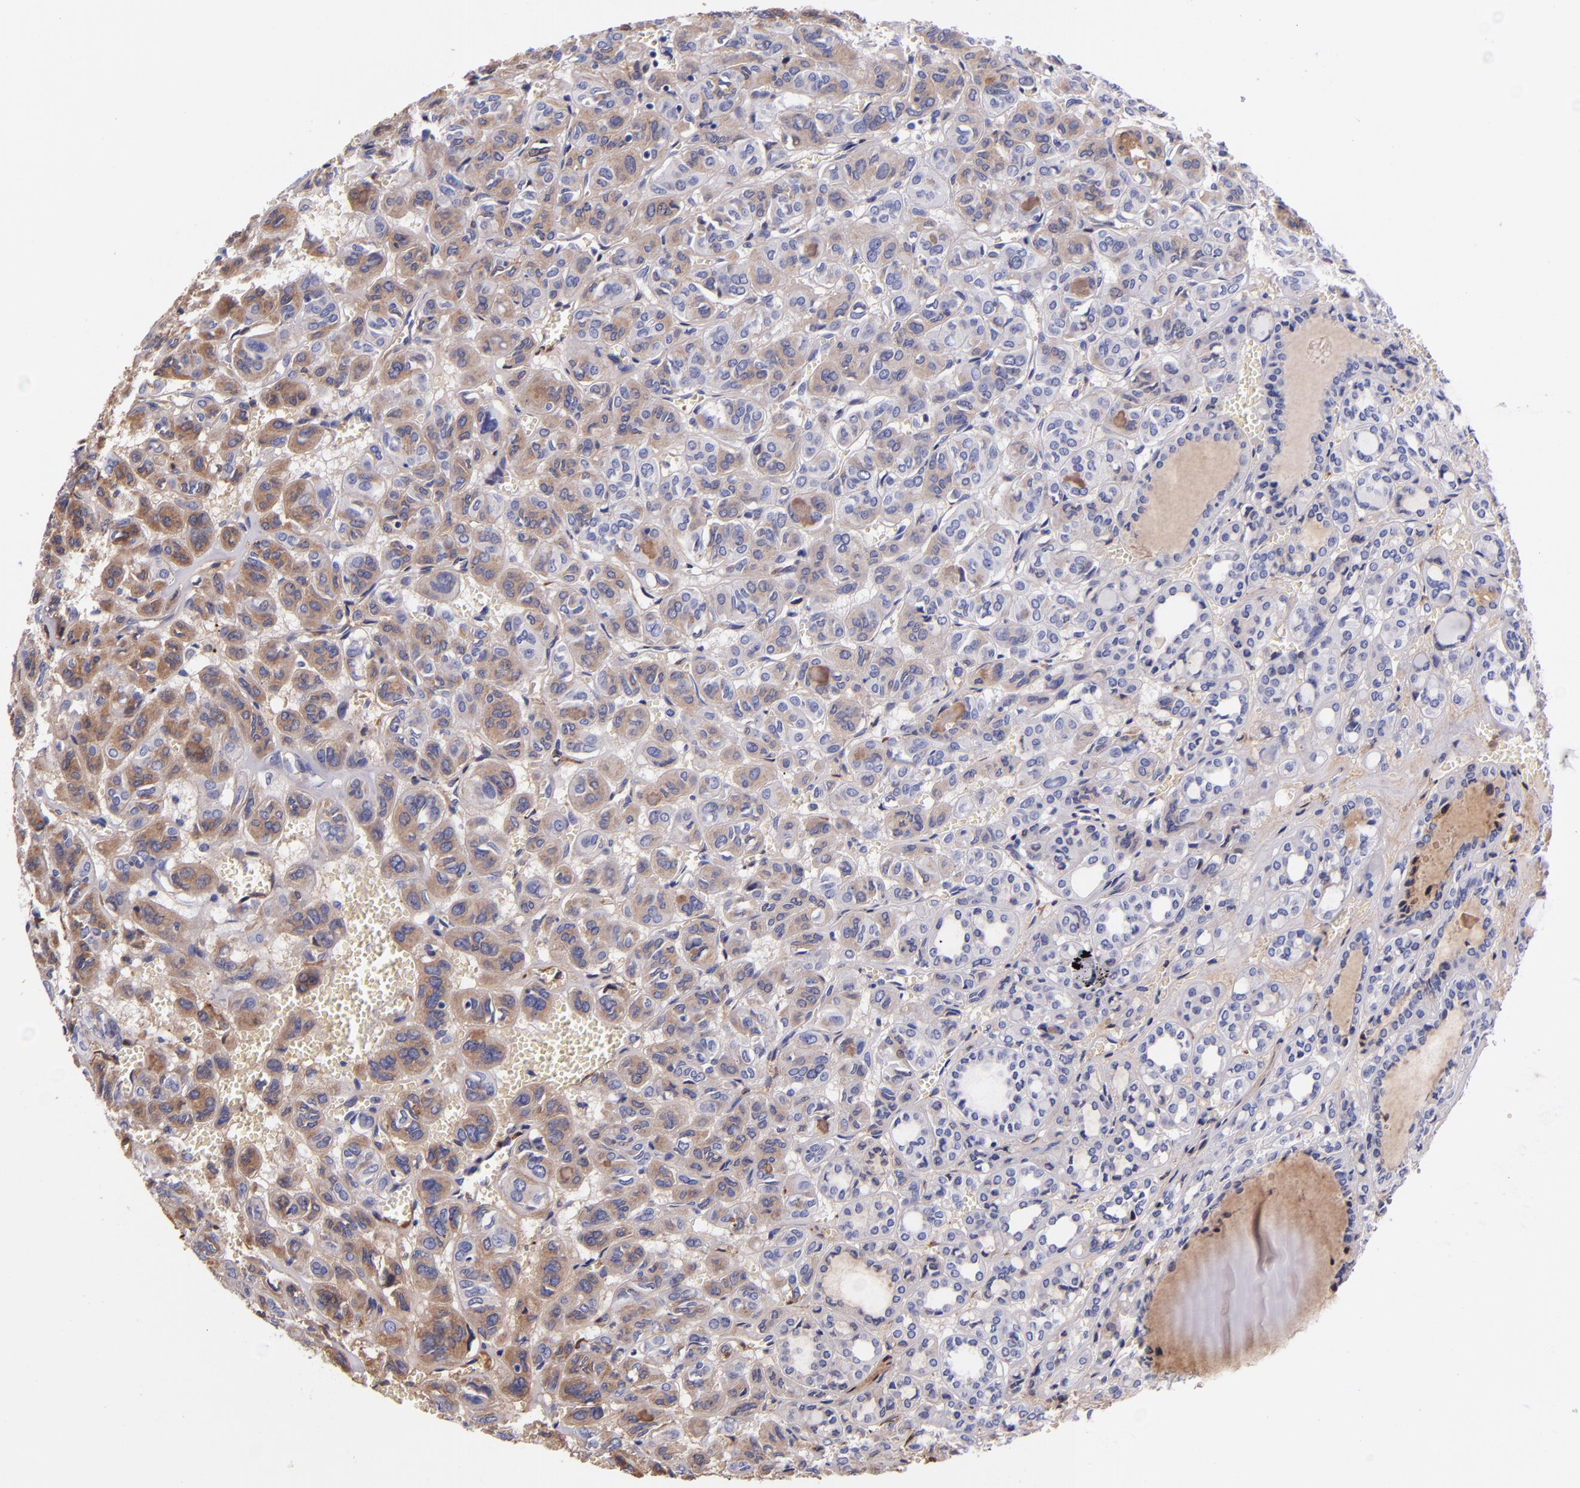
{"staining": {"intensity": "moderate", "quantity": "25%-75%", "location": "cytoplasmic/membranous"}, "tissue": "thyroid cancer", "cell_type": "Tumor cells", "image_type": "cancer", "snomed": [{"axis": "morphology", "description": "Follicular adenoma carcinoma, NOS"}, {"axis": "topography", "description": "Thyroid gland"}], "caption": "An image of human follicular adenoma carcinoma (thyroid) stained for a protein shows moderate cytoplasmic/membranous brown staining in tumor cells. Using DAB (3,3'-diaminobenzidine) (brown) and hematoxylin (blue) stains, captured at high magnification using brightfield microscopy.", "gene": "KNG1", "patient": {"sex": "female", "age": 71}}